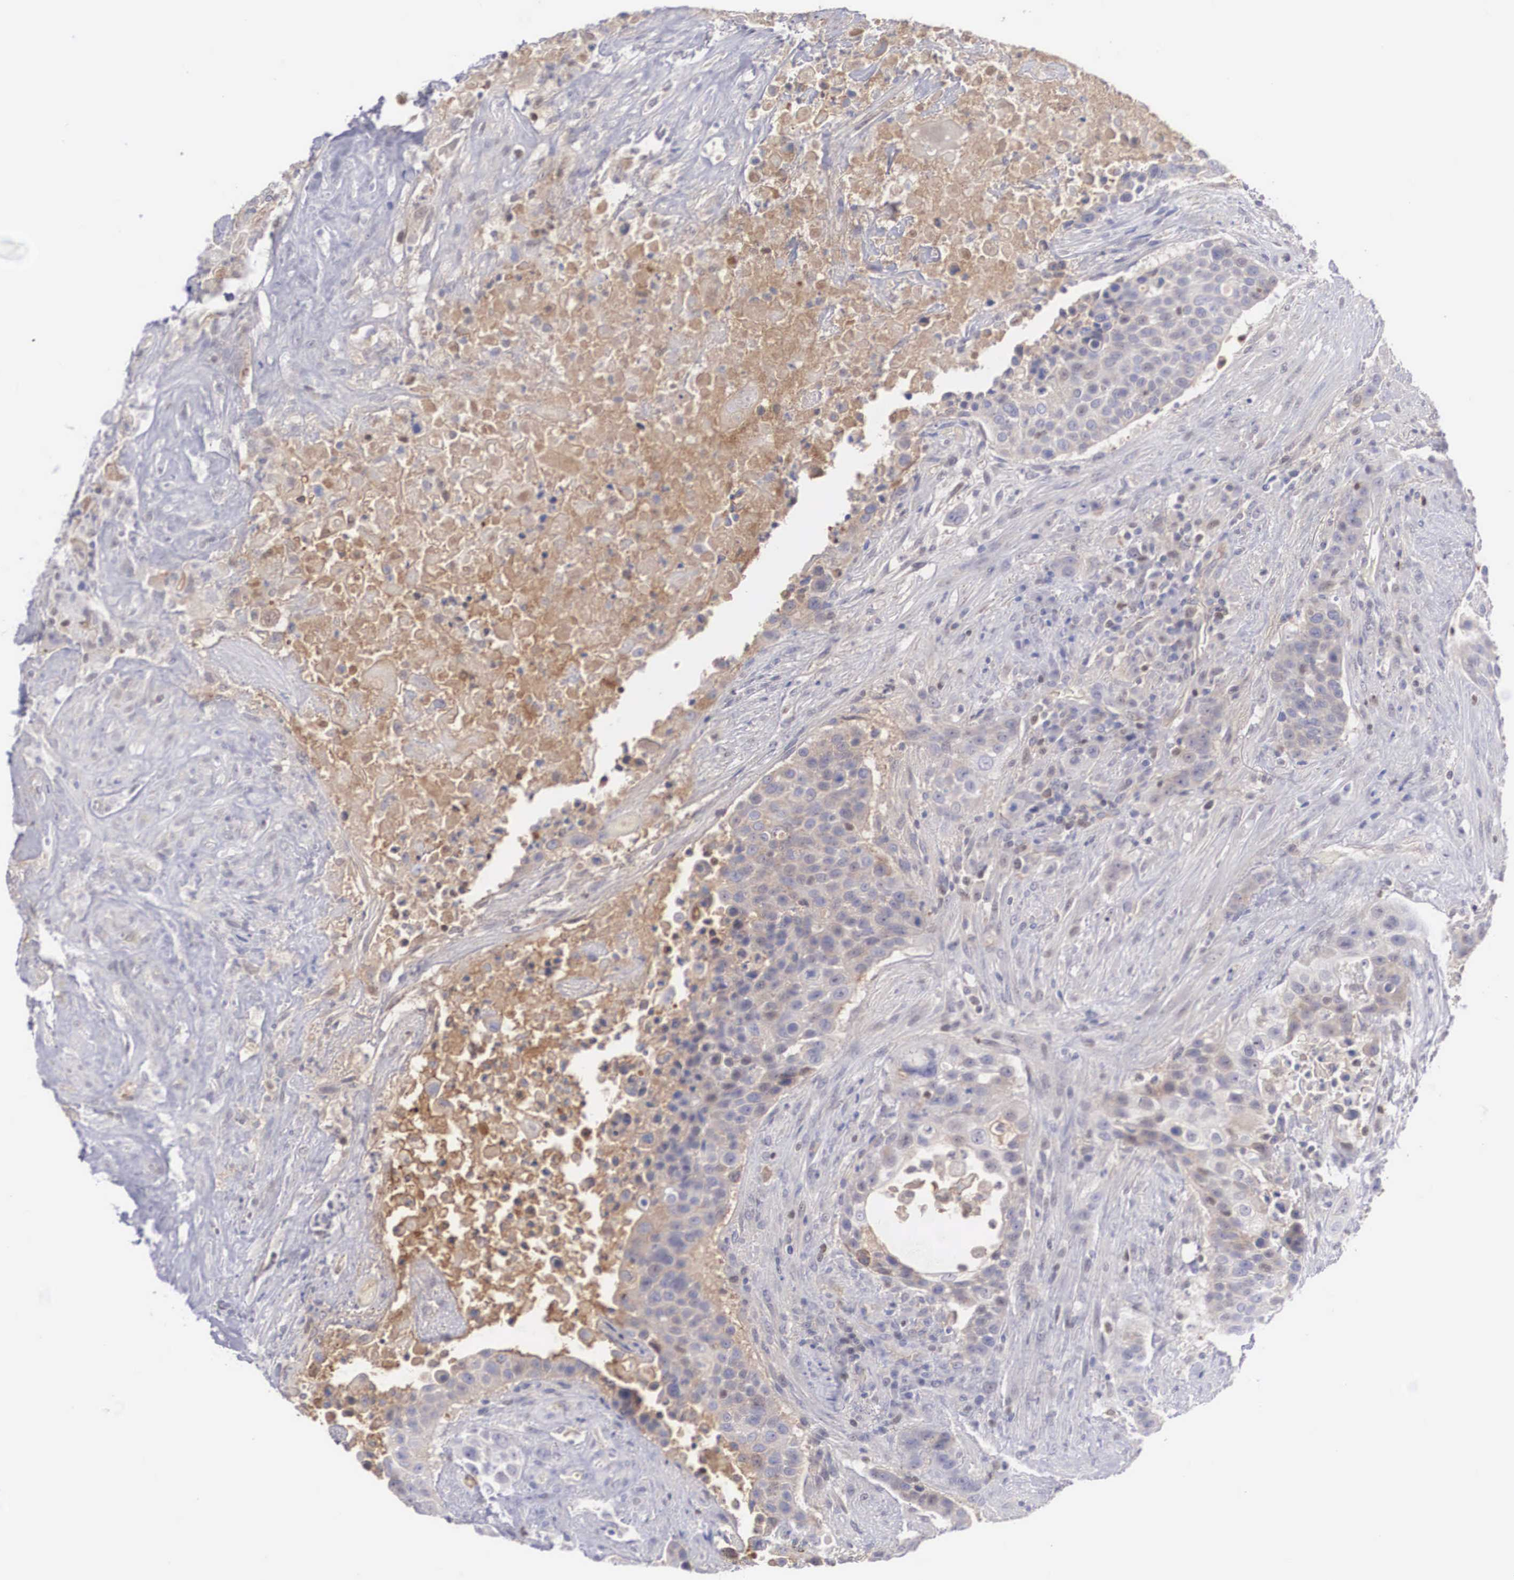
{"staining": {"intensity": "weak", "quantity": "<25%", "location": "nuclear"}, "tissue": "urothelial cancer", "cell_type": "Tumor cells", "image_type": "cancer", "snomed": [{"axis": "morphology", "description": "Urothelial carcinoma, High grade"}, {"axis": "topography", "description": "Urinary bladder"}], "caption": "There is no significant staining in tumor cells of urothelial cancer.", "gene": "RBPJ", "patient": {"sex": "male", "age": 74}}